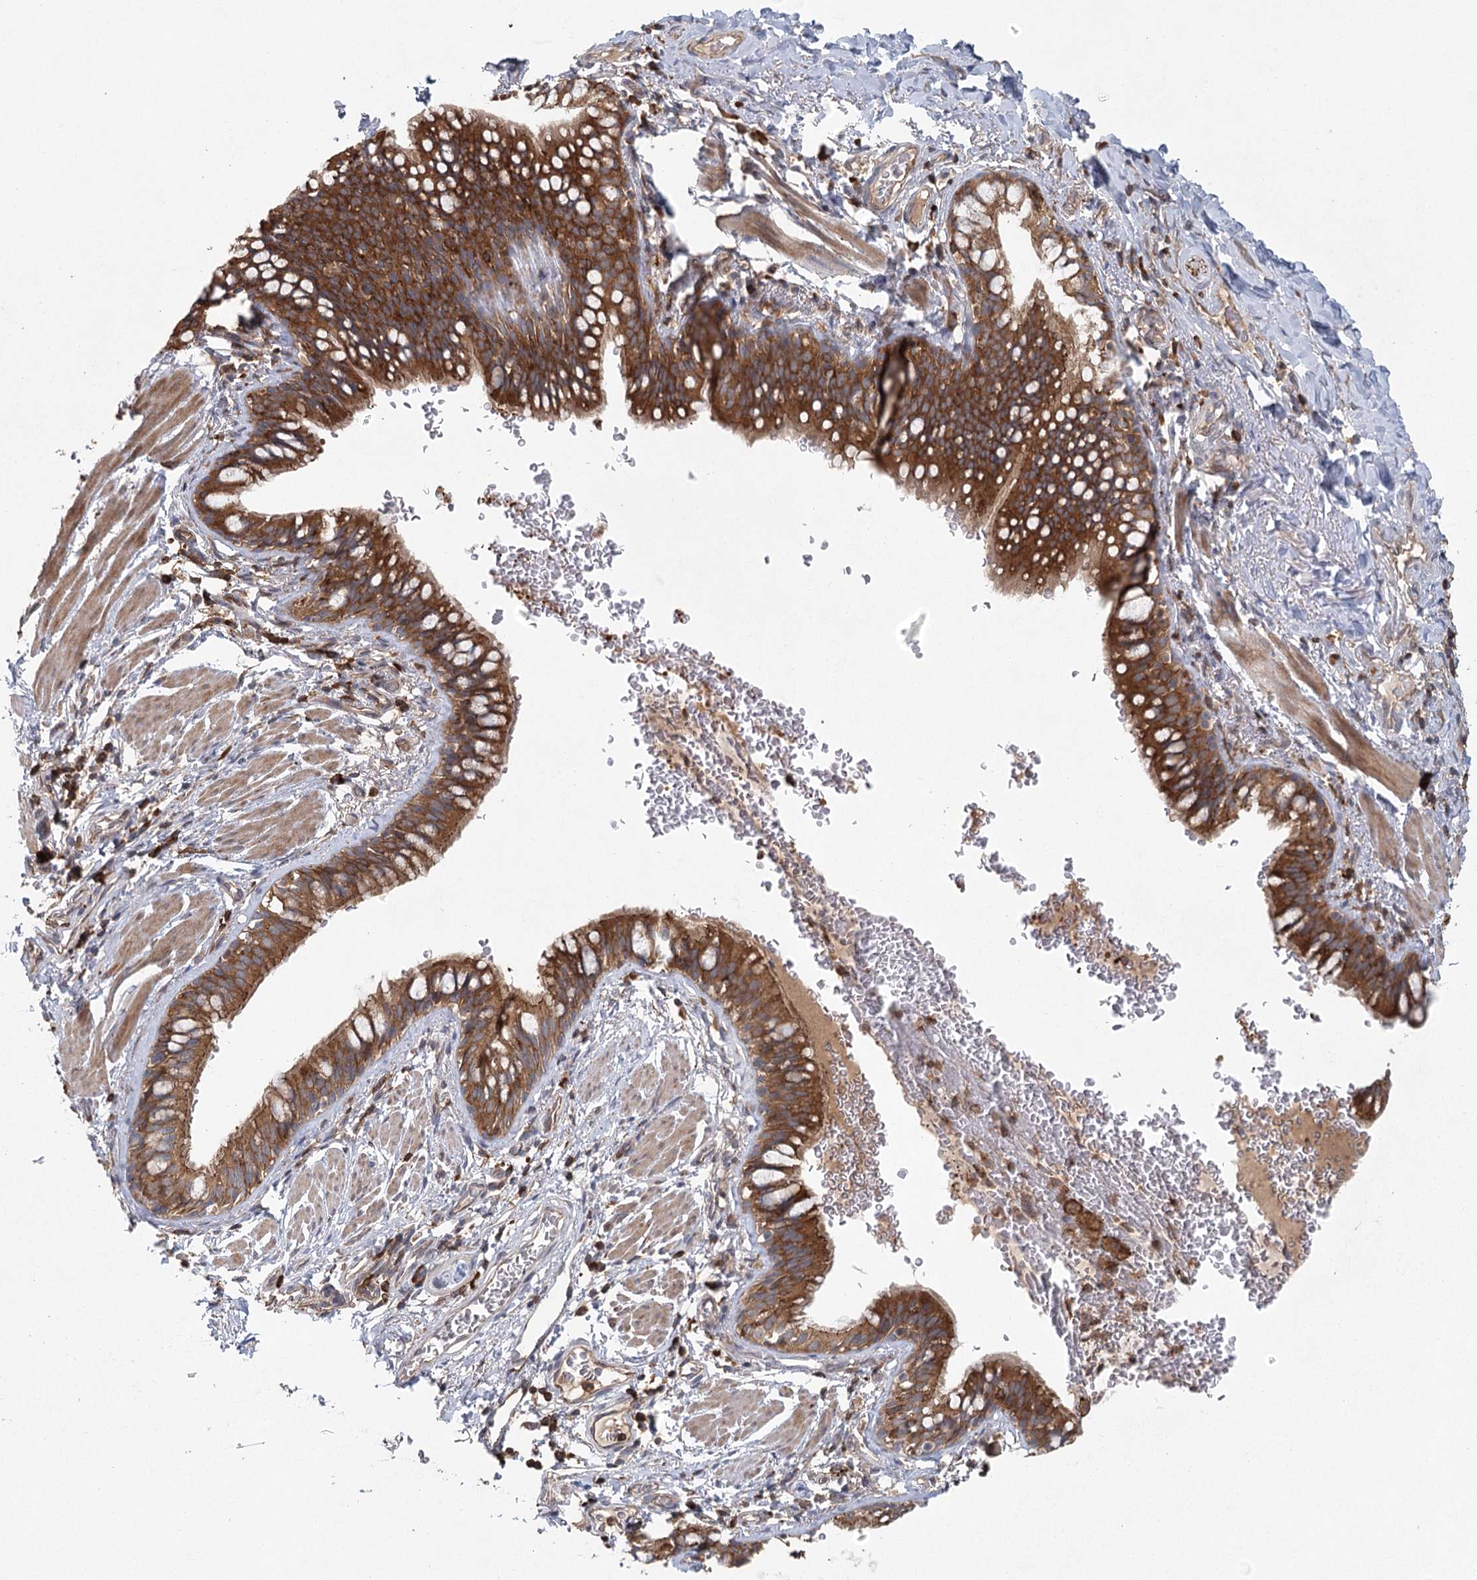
{"staining": {"intensity": "strong", "quantity": ">75%", "location": "cytoplasmic/membranous"}, "tissue": "bronchus", "cell_type": "Respiratory epithelial cells", "image_type": "normal", "snomed": [{"axis": "morphology", "description": "Normal tissue, NOS"}, {"axis": "topography", "description": "Cartilage tissue"}, {"axis": "topography", "description": "Bronchus"}], "caption": "Benign bronchus reveals strong cytoplasmic/membranous staining in approximately >75% of respiratory epithelial cells, visualized by immunohistochemistry.", "gene": "PLEKHA7", "patient": {"sex": "female", "age": 36}}